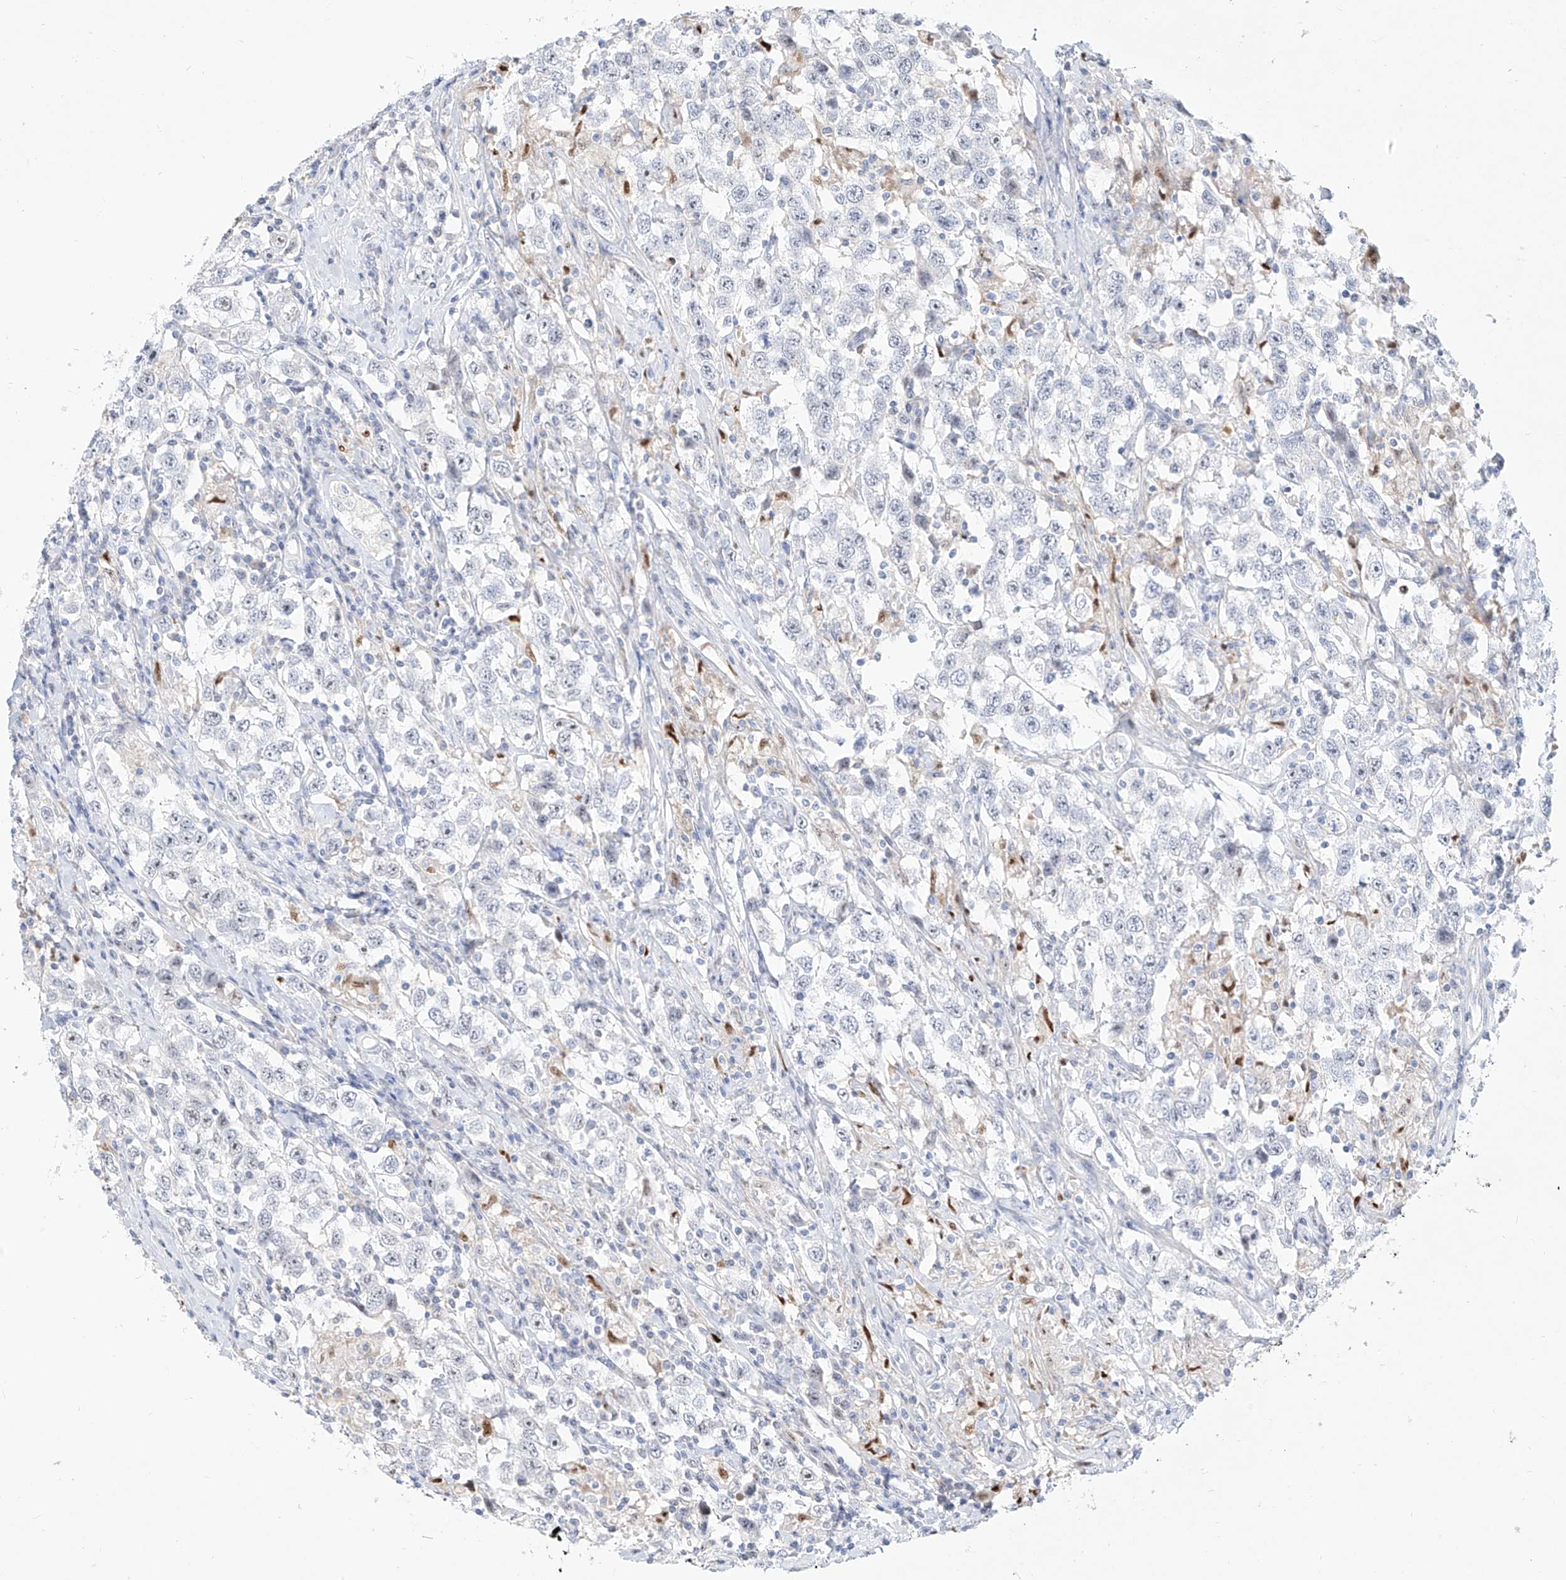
{"staining": {"intensity": "negative", "quantity": "none", "location": "none"}, "tissue": "testis cancer", "cell_type": "Tumor cells", "image_type": "cancer", "snomed": [{"axis": "morphology", "description": "Seminoma, NOS"}, {"axis": "topography", "description": "Testis"}], "caption": "Photomicrograph shows no significant protein positivity in tumor cells of seminoma (testis). Nuclei are stained in blue.", "gene": "SNU13", "patient": {"sex": "male", "age": 41}}